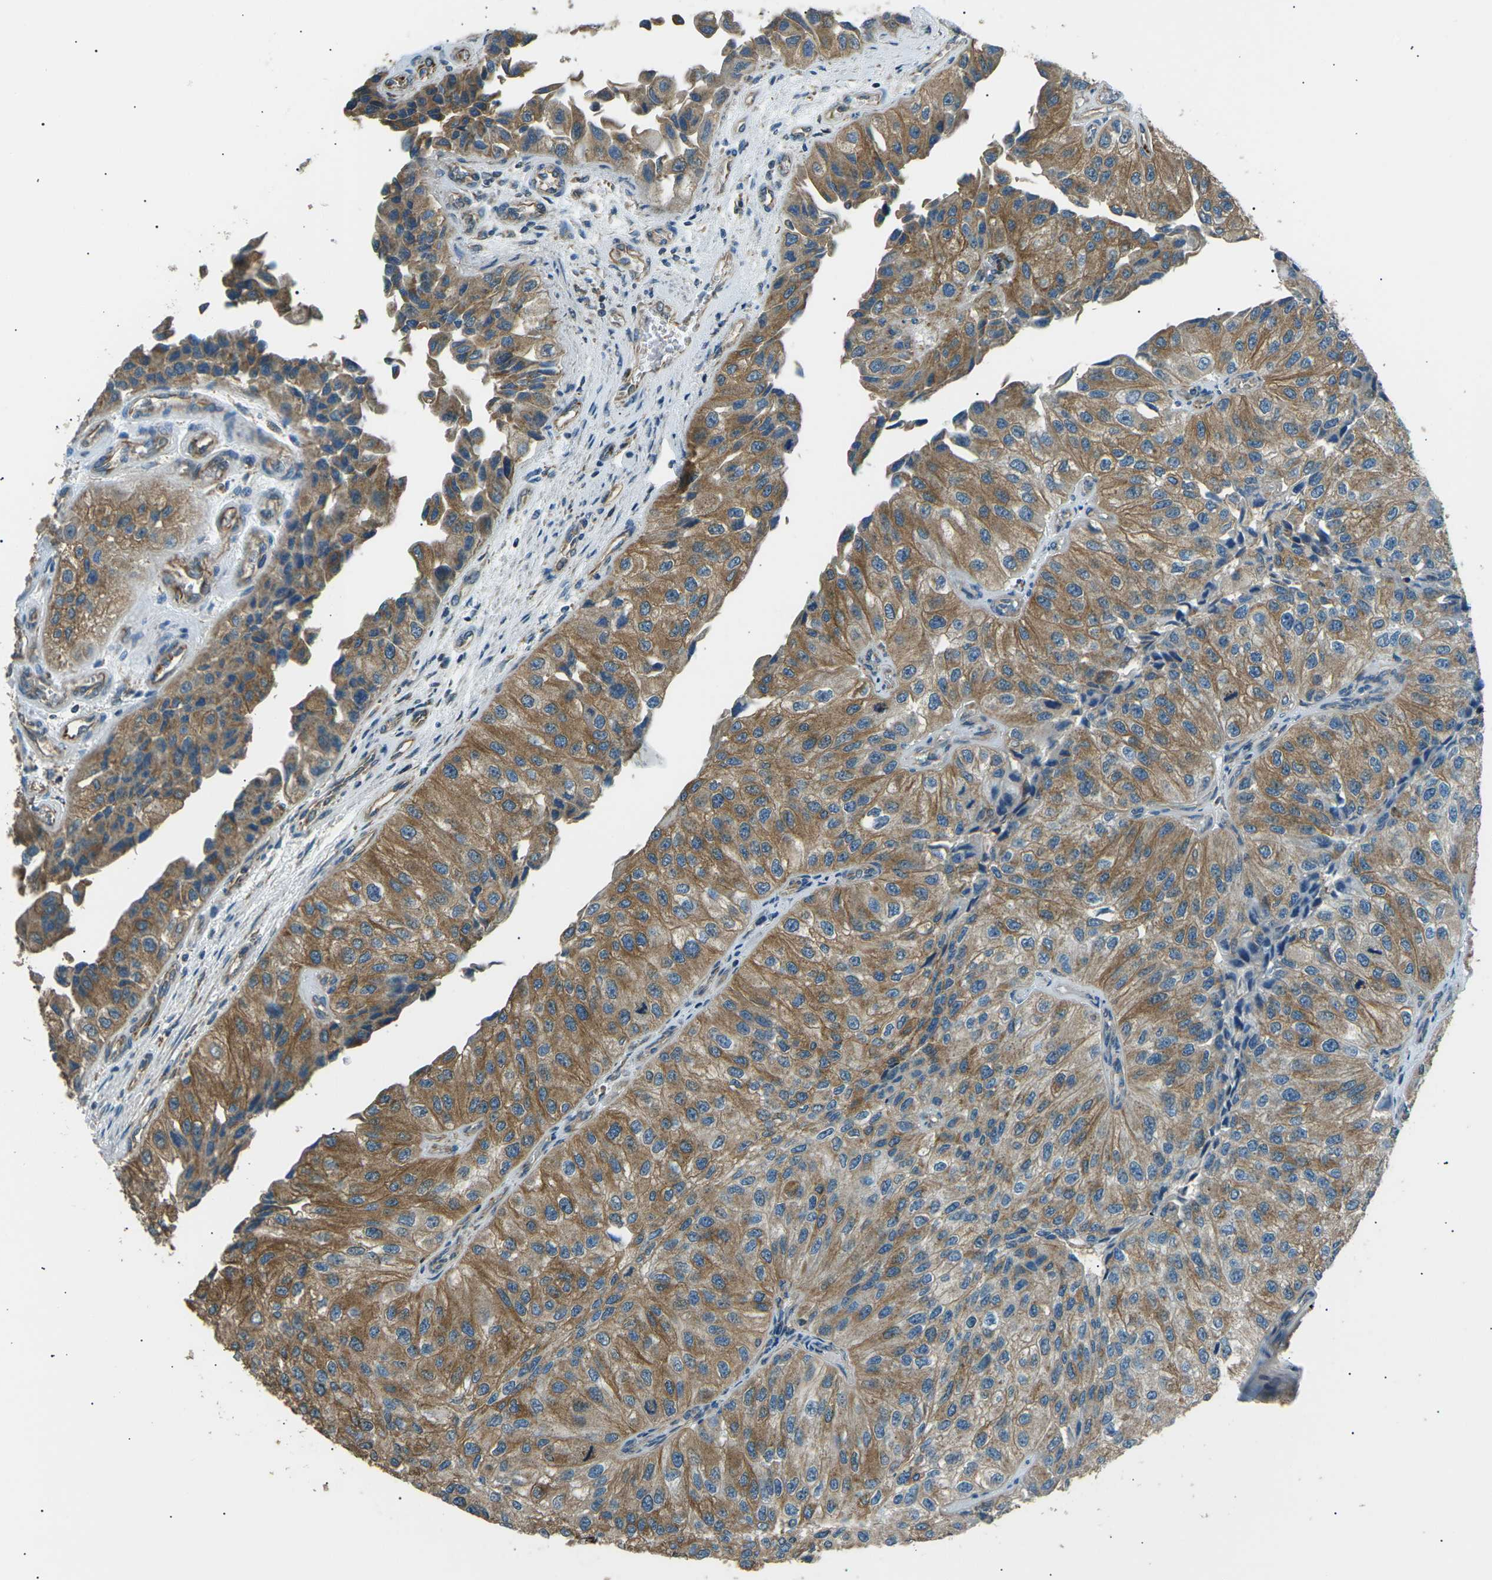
{"staining": {"intensity": "moderate", "quantity": ">75%", "location": "cytoplasmic/membranous"}, "tissue": "urothelial cancer", "cell_type": "Tumor cells", "image_type": "cancer", "snomed": [{"axis": "morphology", "description": "Urothelial carcinoma, High grade"}, {"axis": "topography", "description": "Kidney"}, {"axis": "topography", "description": "Urinary bladder"}], "caption": "Immunohistochemistry (IHC) (DAB (3,3'-diaminobenzidine)) staining of urothelial carcinoma (high-grade) exhibits moderate cytoplasmic/membranous protein staining in about >75% of tumor cells.", "gene": "SLK", "patient": {"sex": "male", "age": 77}}